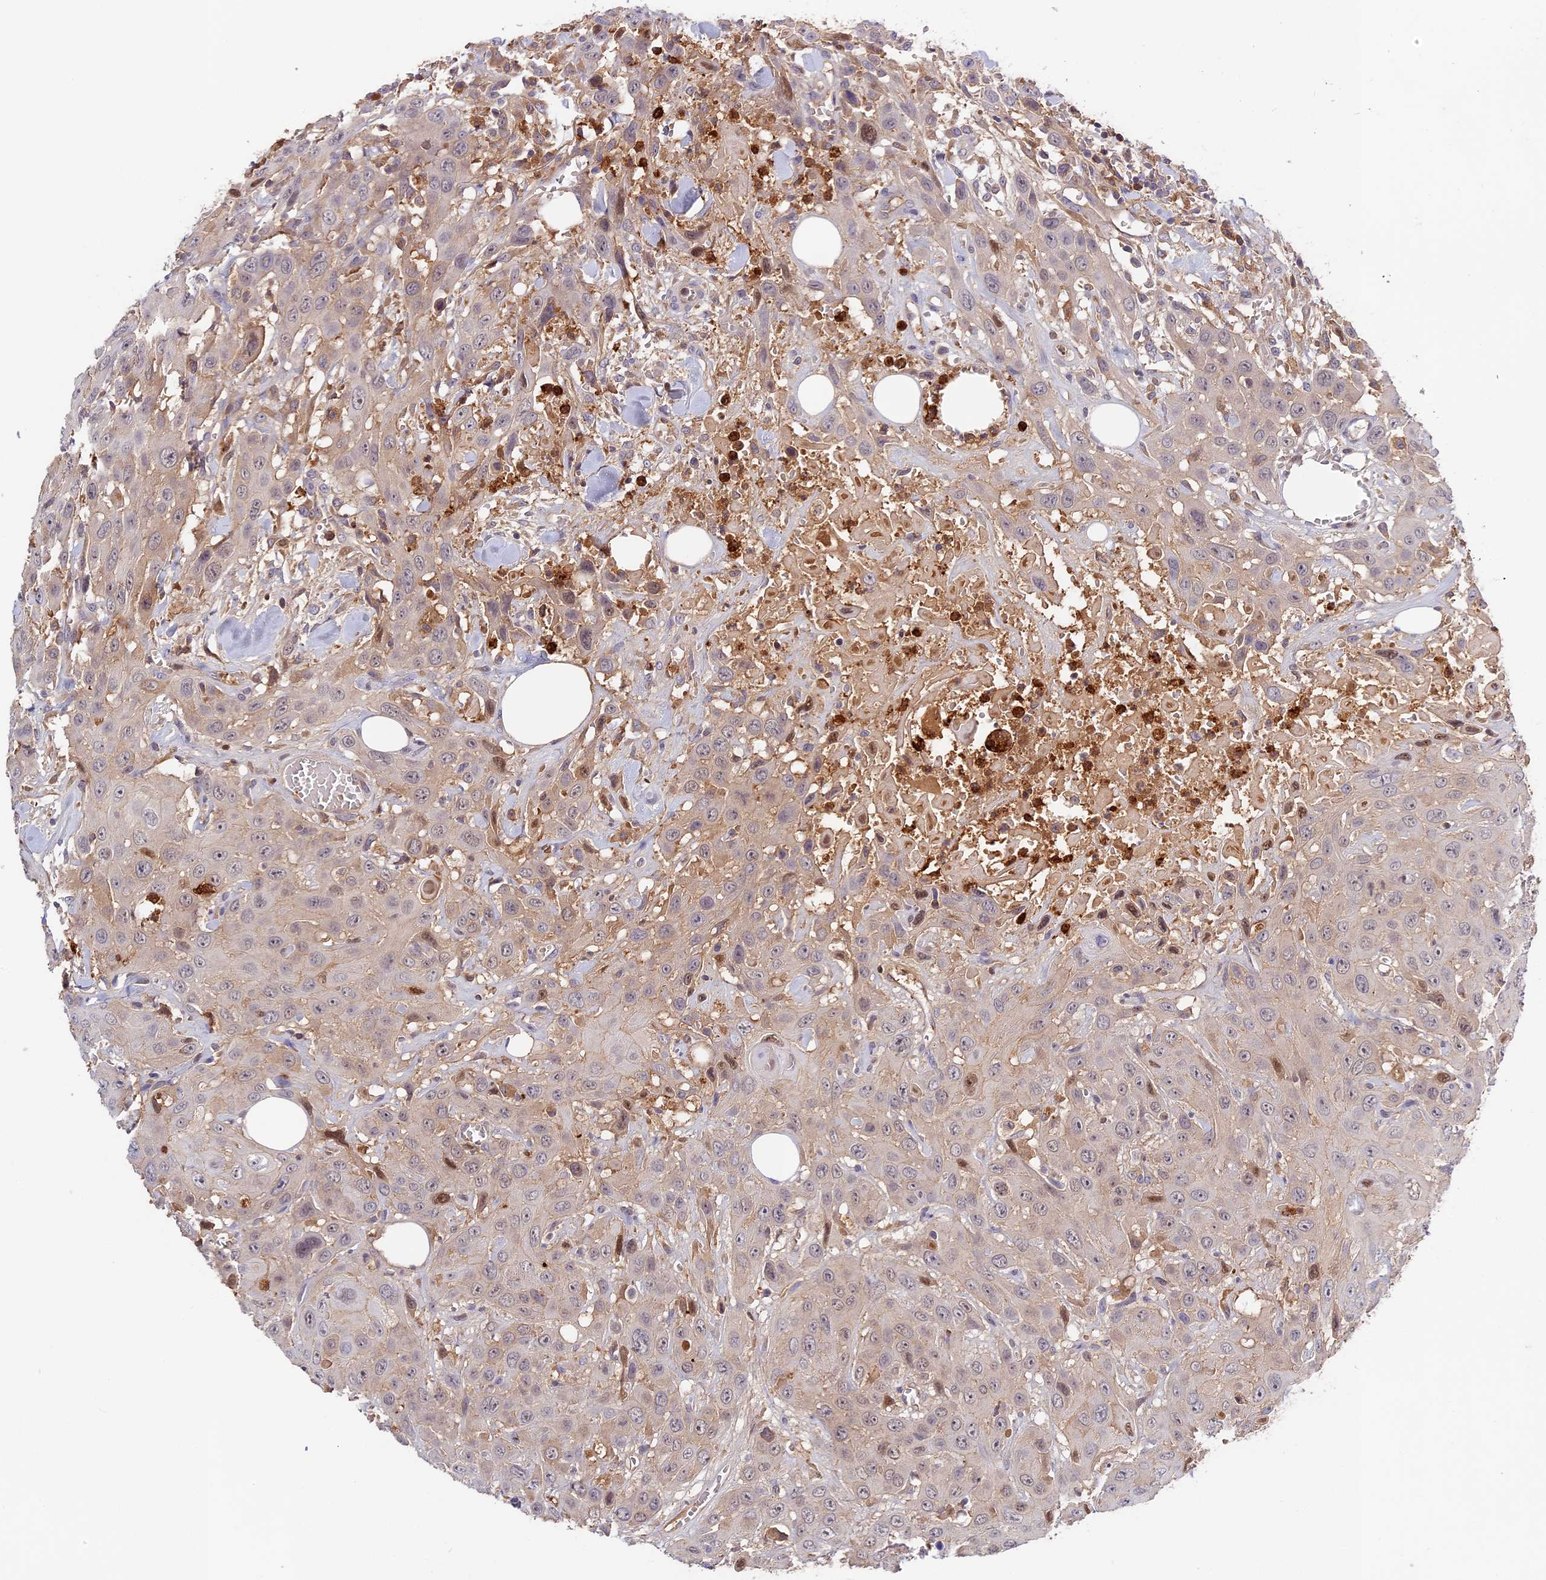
{"staining": {"intensity": "weak", "quantity": "<25%", "location": "cytoplasmic/membranous"}, "tissue": "head and neck cancer", "cell_type": "Tumor cells", "image_type": "cancer", "snomed": [{"axis": "morphology", "description": "Squamous cell carcinoma, NOS"}, {"axis": "topography", "description": "Head-Neck"}], "caption": "DAB (3,3'-diaminobenzidine) immunohistochemical staining of human squamous cell carcinoma (head and neck) shows no significant positivity in tumor cells.", "gene": "ADGRD1", "patient": {"sex": "male", "age": 81}}